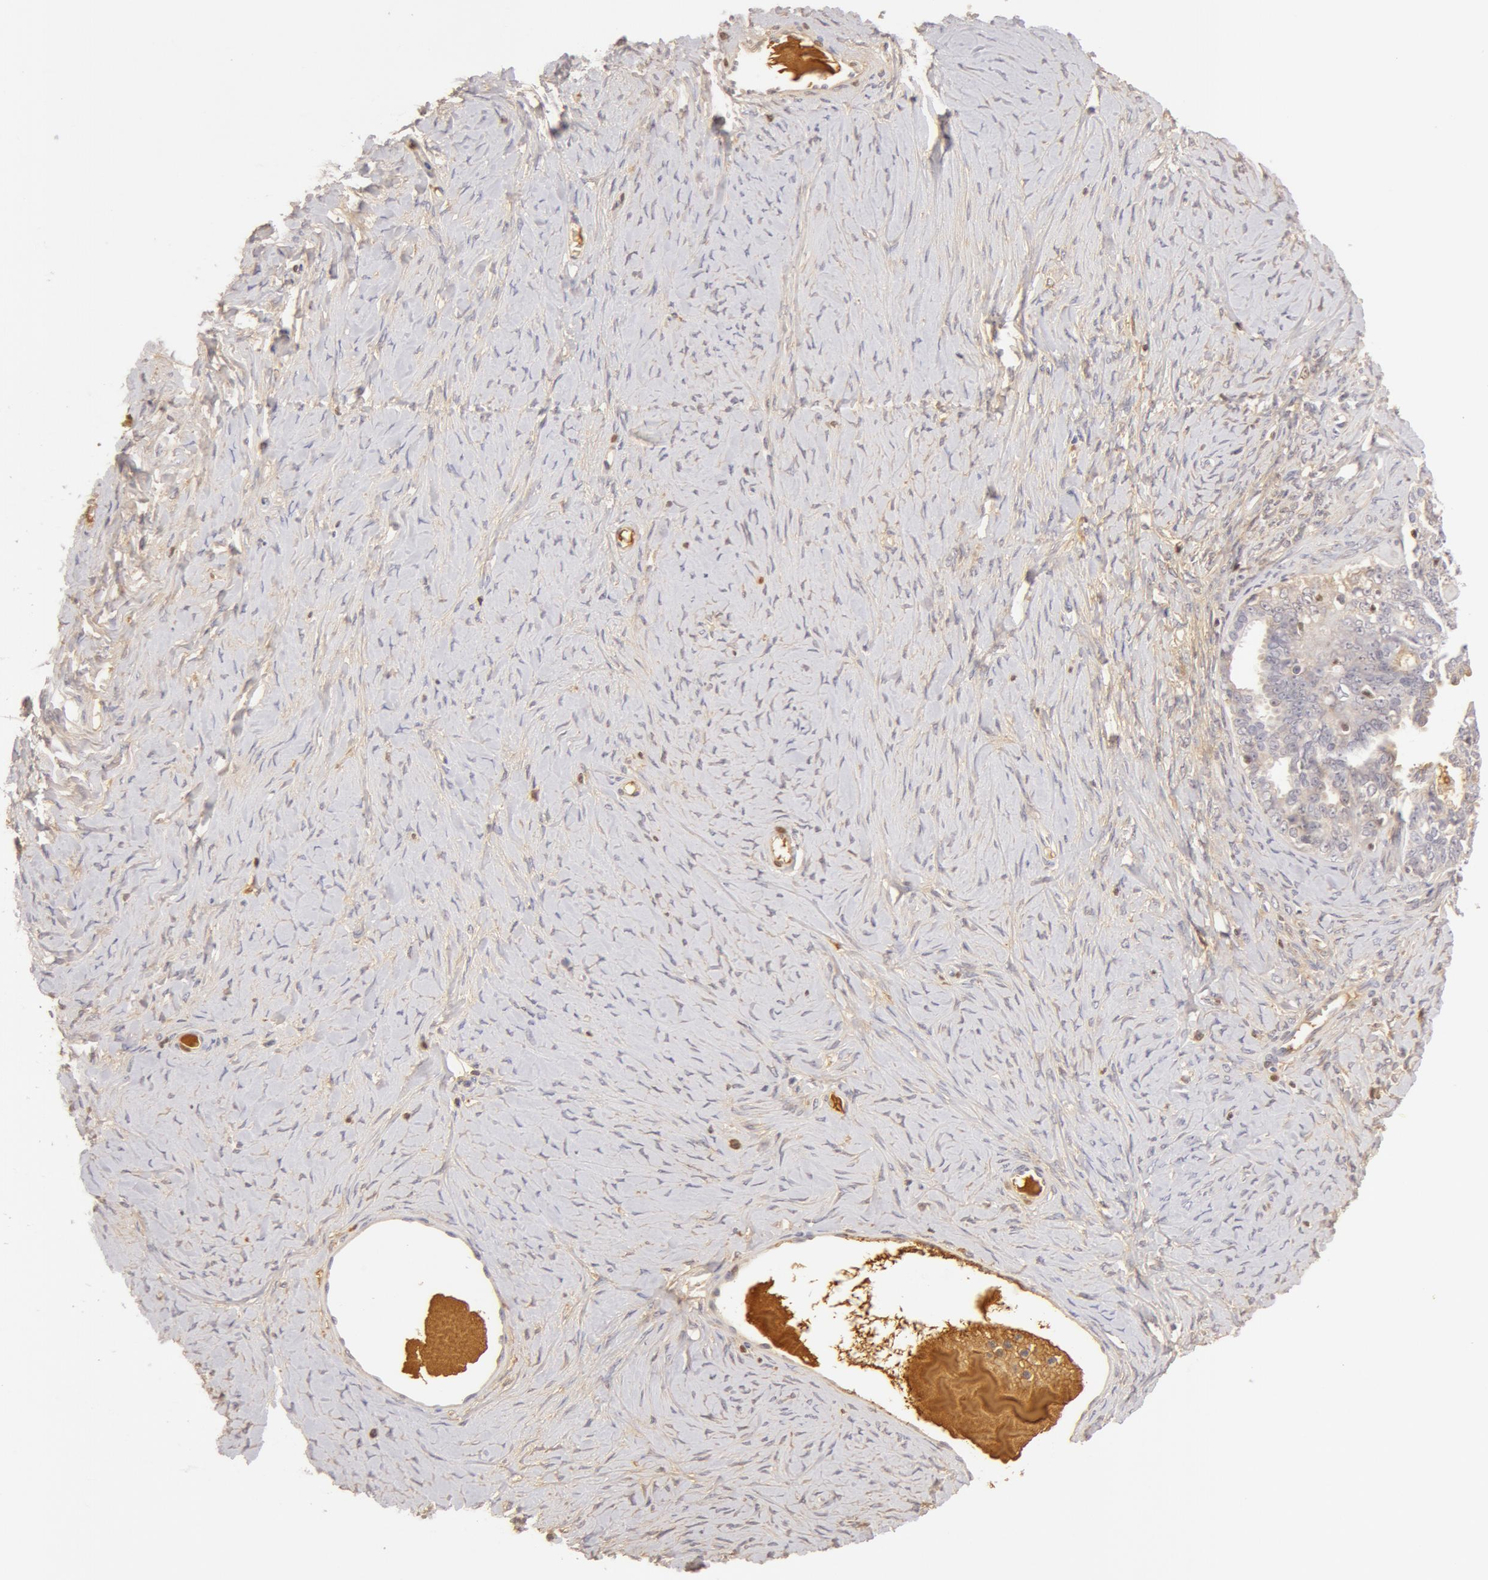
{"staining": {"intensity": "negative", "quantity": "none", "location": "none"}, "tissue": "ovarian cancer", "cell_type": "Tumor cells", "image_type": "cancer", "snomed": [{"axis": "morphology", "description": "Cystadenocarcinoma, serous, NOS"}, {"axis": "topography", "description": "Ovary"}], "caption": "A micrograph of human ovarian serous cystadenocarcinoma is negative for staining in tumor cells. (DAB (3,3'-diaminobenzidine) immunohistochemistry visualized using brightfield microscopy, high magnification).", "gene": "AHSG", "patient": {"sex": "female", "age": 71}}